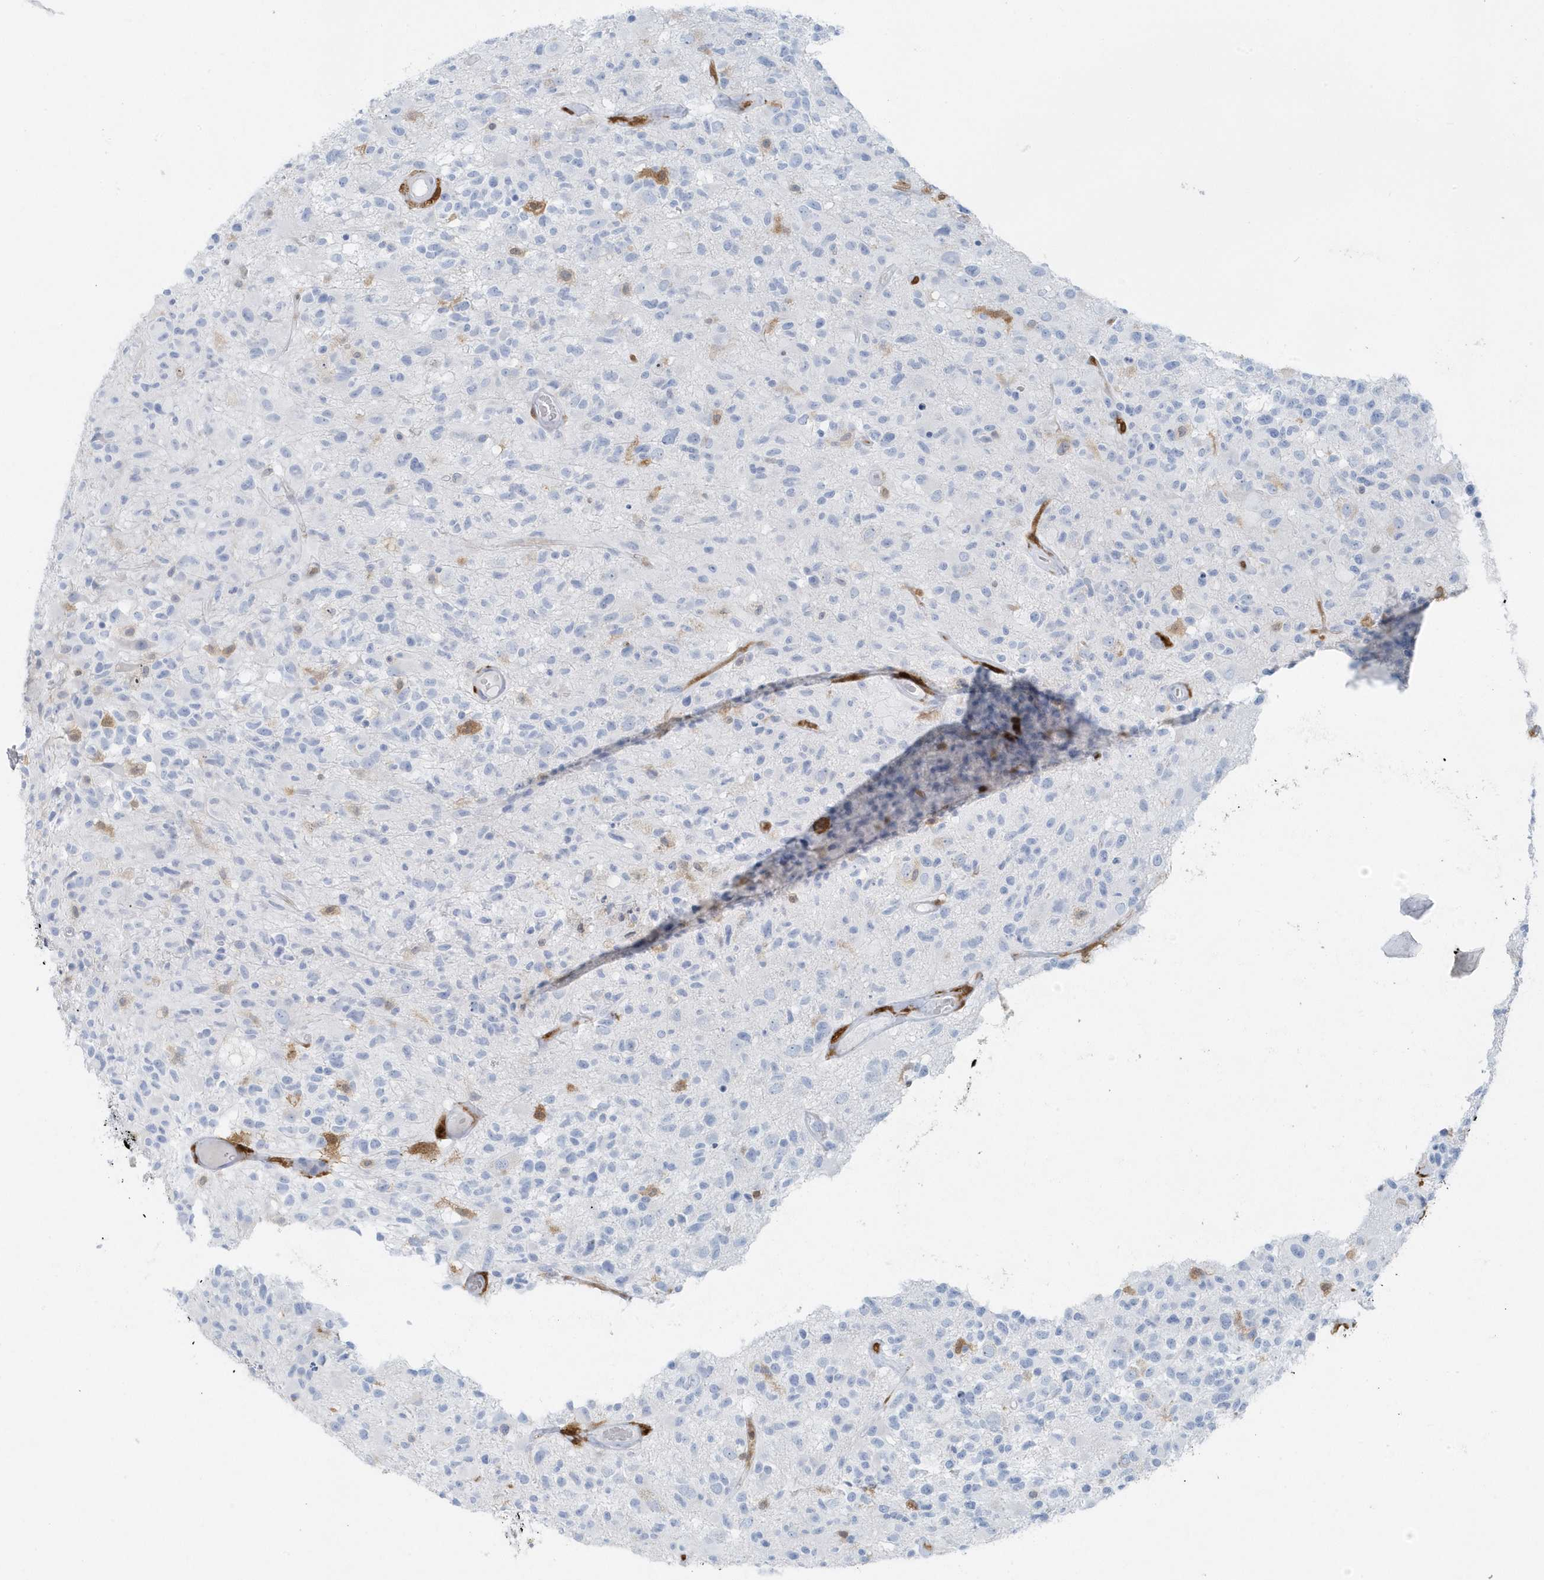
{"staining": {"intensity": "negative", "quantity": "none", "location": "none"}, "tissue": "glioma", "cell_type": "Tumor cells", "image_type": "cancer", "snomed": [{"axis": "morphology", "description": "Glioma, malignant, High grade"}, {"axis": "morphology", "description": "Glioblastoma, NOS"}, {"axis": "topography", "description": "Brain"}], "caption": "Image shows no protein expression in tumor cells of high-grade glioma (malignant) tissue.", "gene": "FAM98A", "patient": {"sex": "male", "age": 60}}